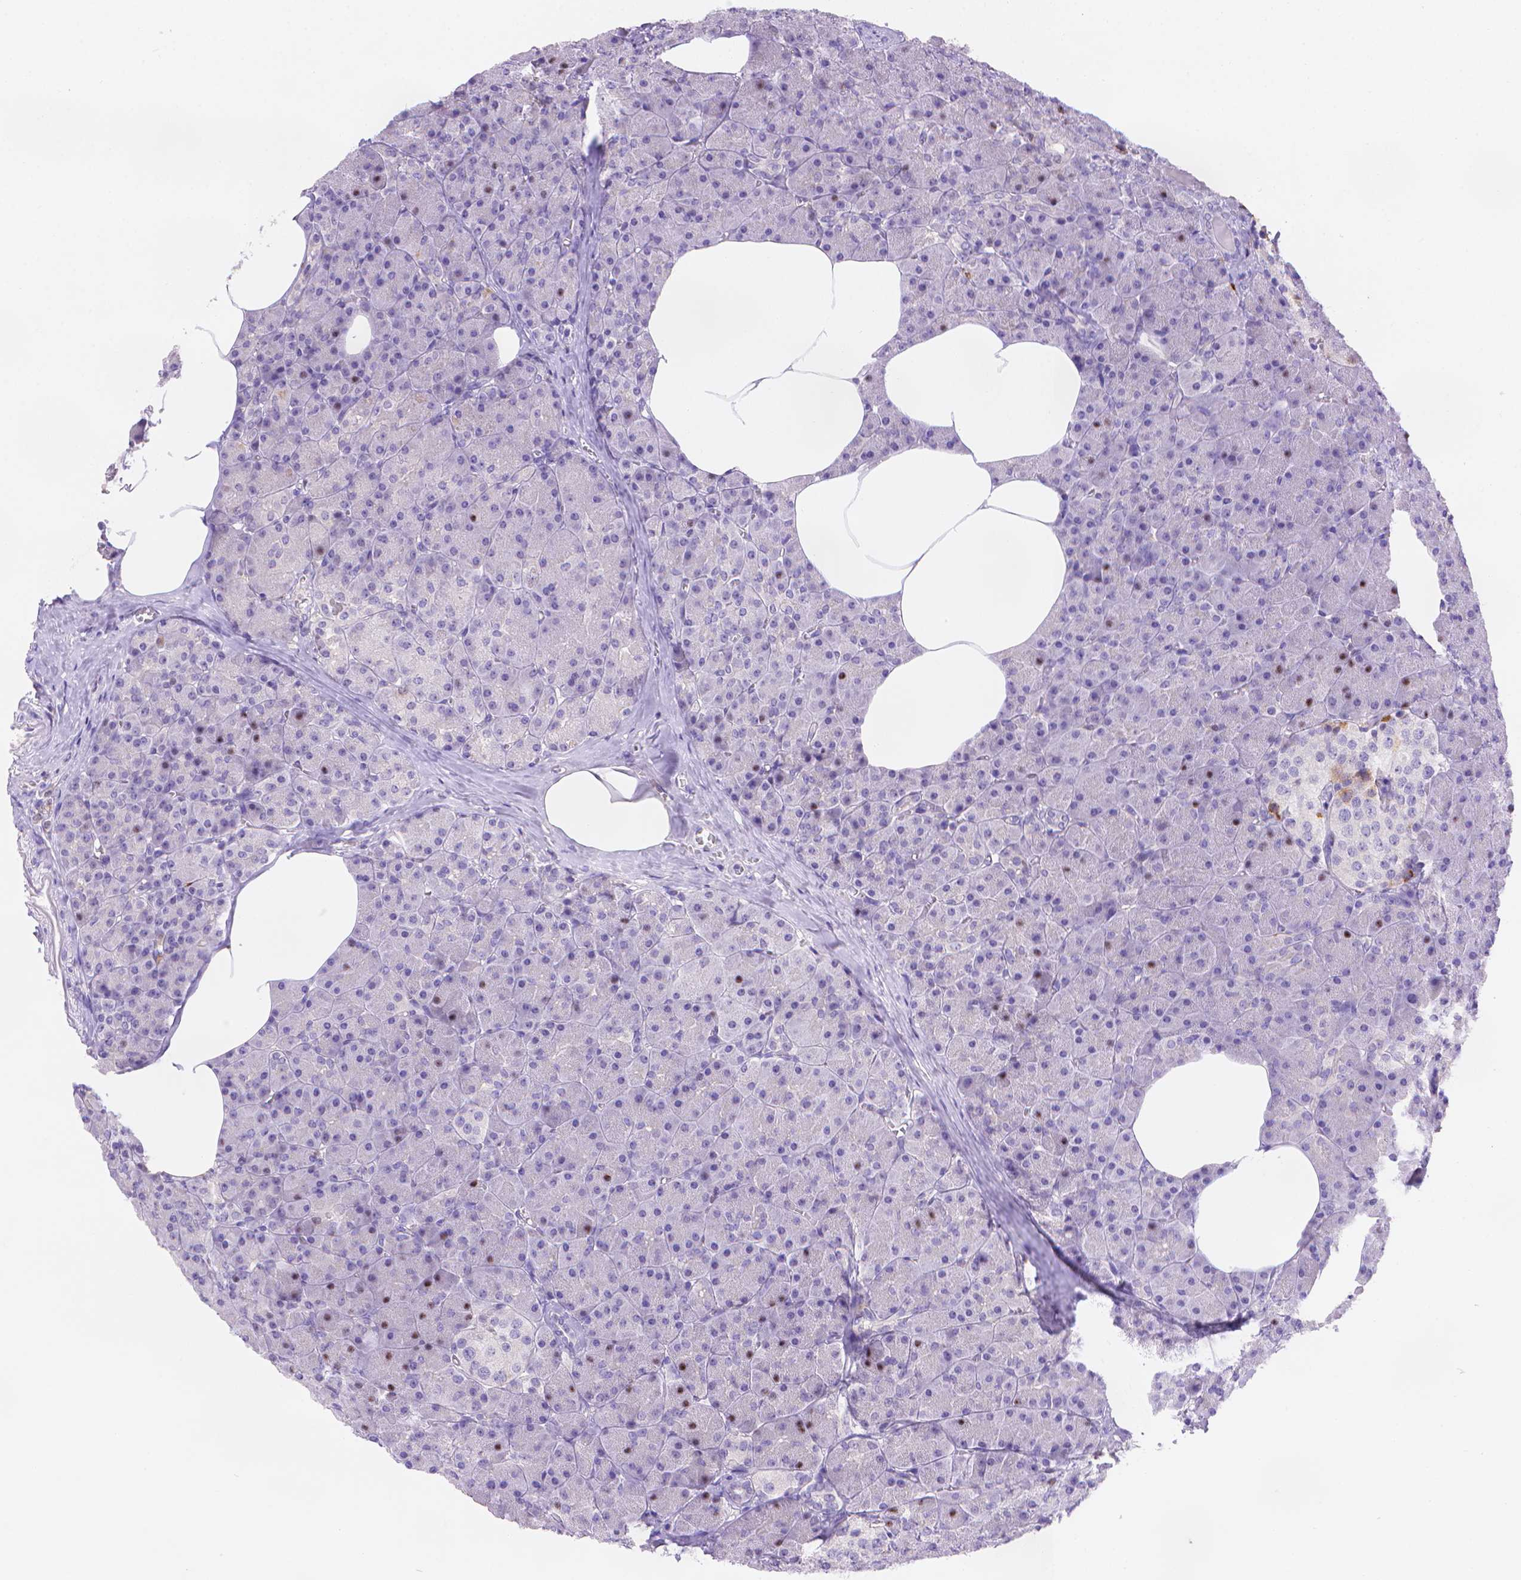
{"staining": {"intensity": "moderate", "quantity": "<25%", "location": "nuclear"}, "tissue": "pancreas", "cell_type": "Exocrine glandular cells", "image_type": "normal", "snomed": [{"axis": "morphology", "description": "Normal tissue, NOS"}, {"axis": "topography", "description": "Pancreas"}], "caption": "A high-resolution micrograph shows immunohistochemistry staining of unremarkable pancreas, which reveals moderate nuclear positivity in approximately <25% of exocrine glandular cells.", "gene": "FGD2", "patient": {"sex": "female", "age": 45}}